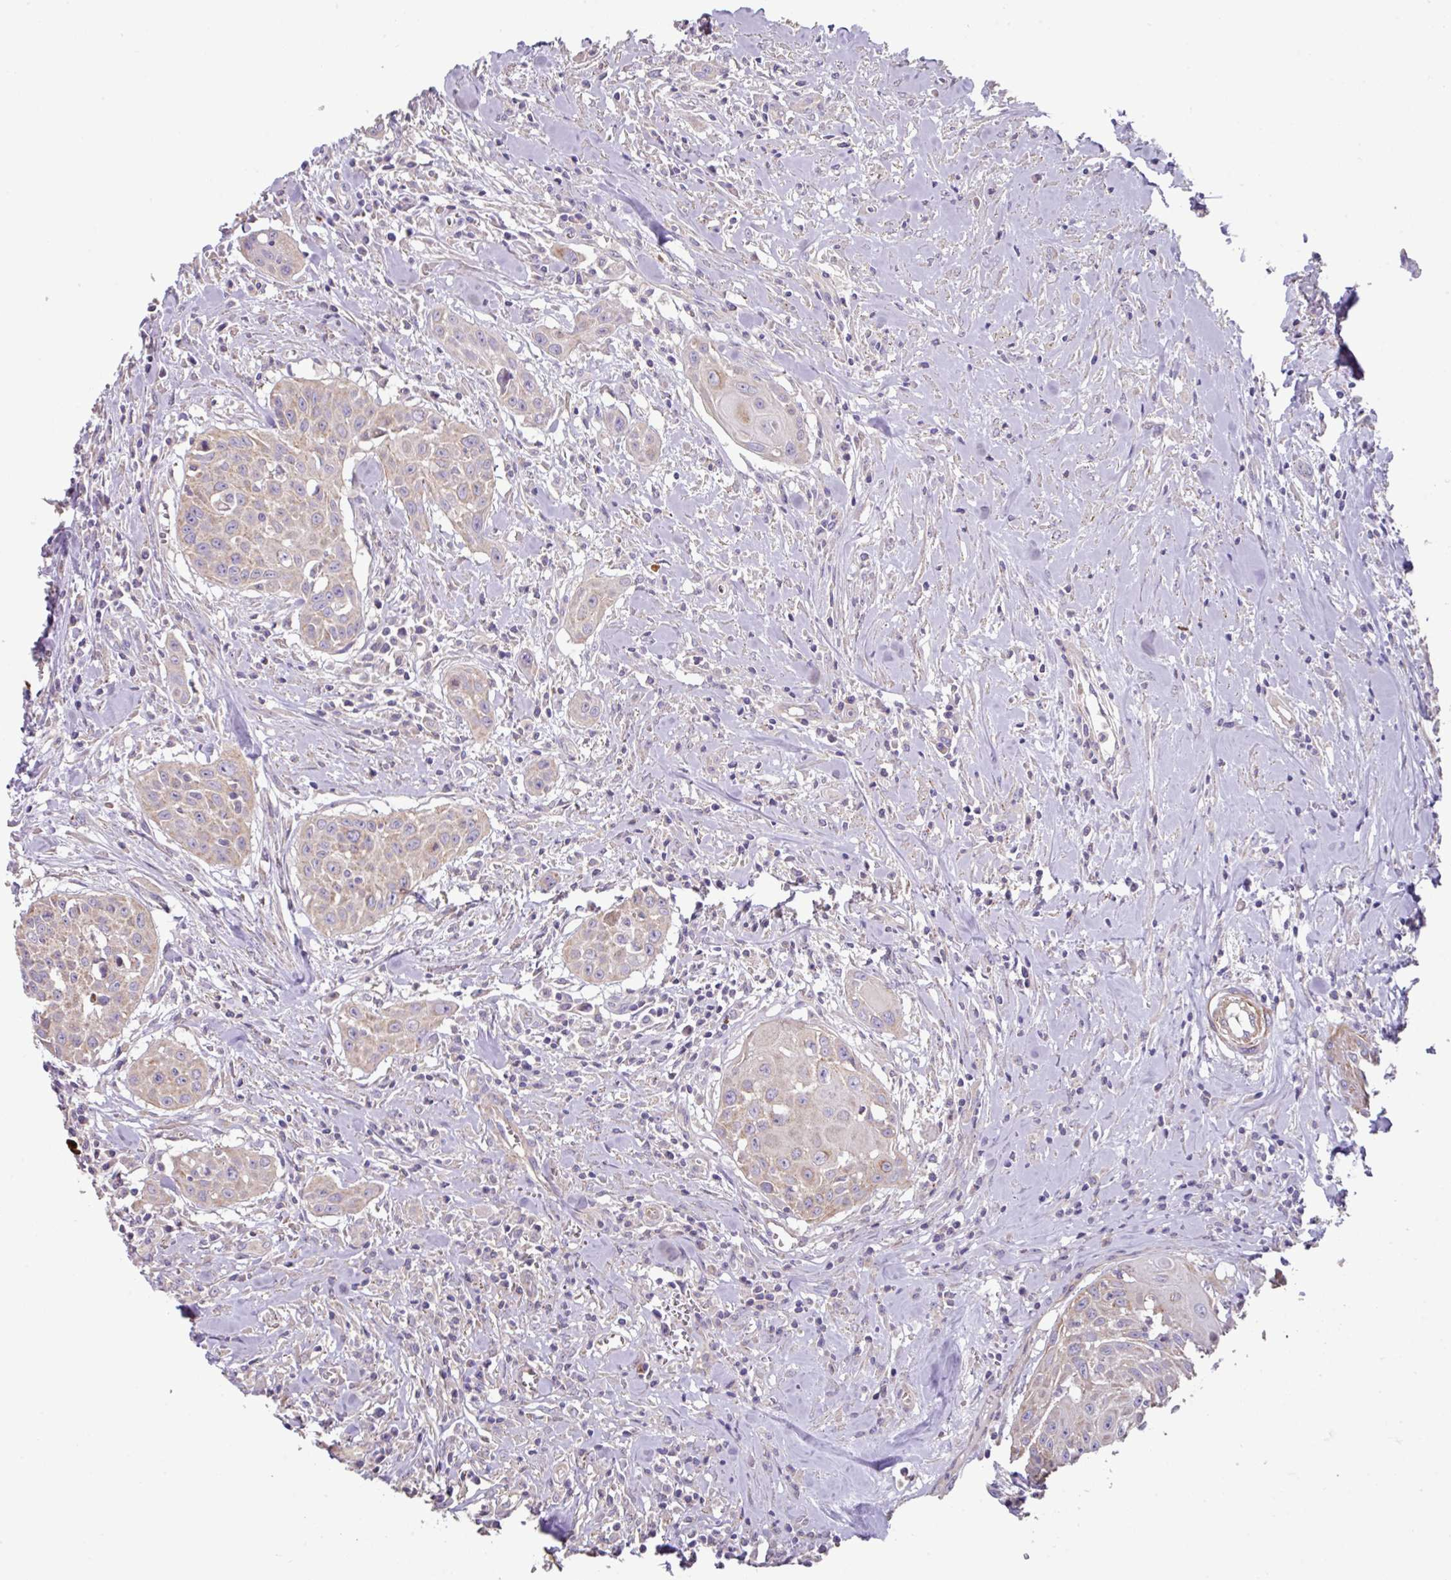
{"staining": {"intensity": "moderate", "quantity": "25%-75%", "location": "cytoplasmic/membranous"}, "tissue": "head and neck cancer", "cell_type": "Tumor cells", "image_type": "cancer", "snomed": [{"axis": "morphology", "description": "Squamous cell carcinoma, NOS"}, {"axis": "topography", "description": "Lymph node"}, {"axis": "topography", "description": "Salivary gland"}, {"axis": "topography", "description": "Head-Neck"}], "caption": "This is an image of immunohistochemistry (IHC) staining of head and neck squamous cell carcinoma, which shows moderate staining in the cytoplasmic/membranous of tumor cells.", "gene": "MRRF", "patient": {"sex": "female", "age": 74}}